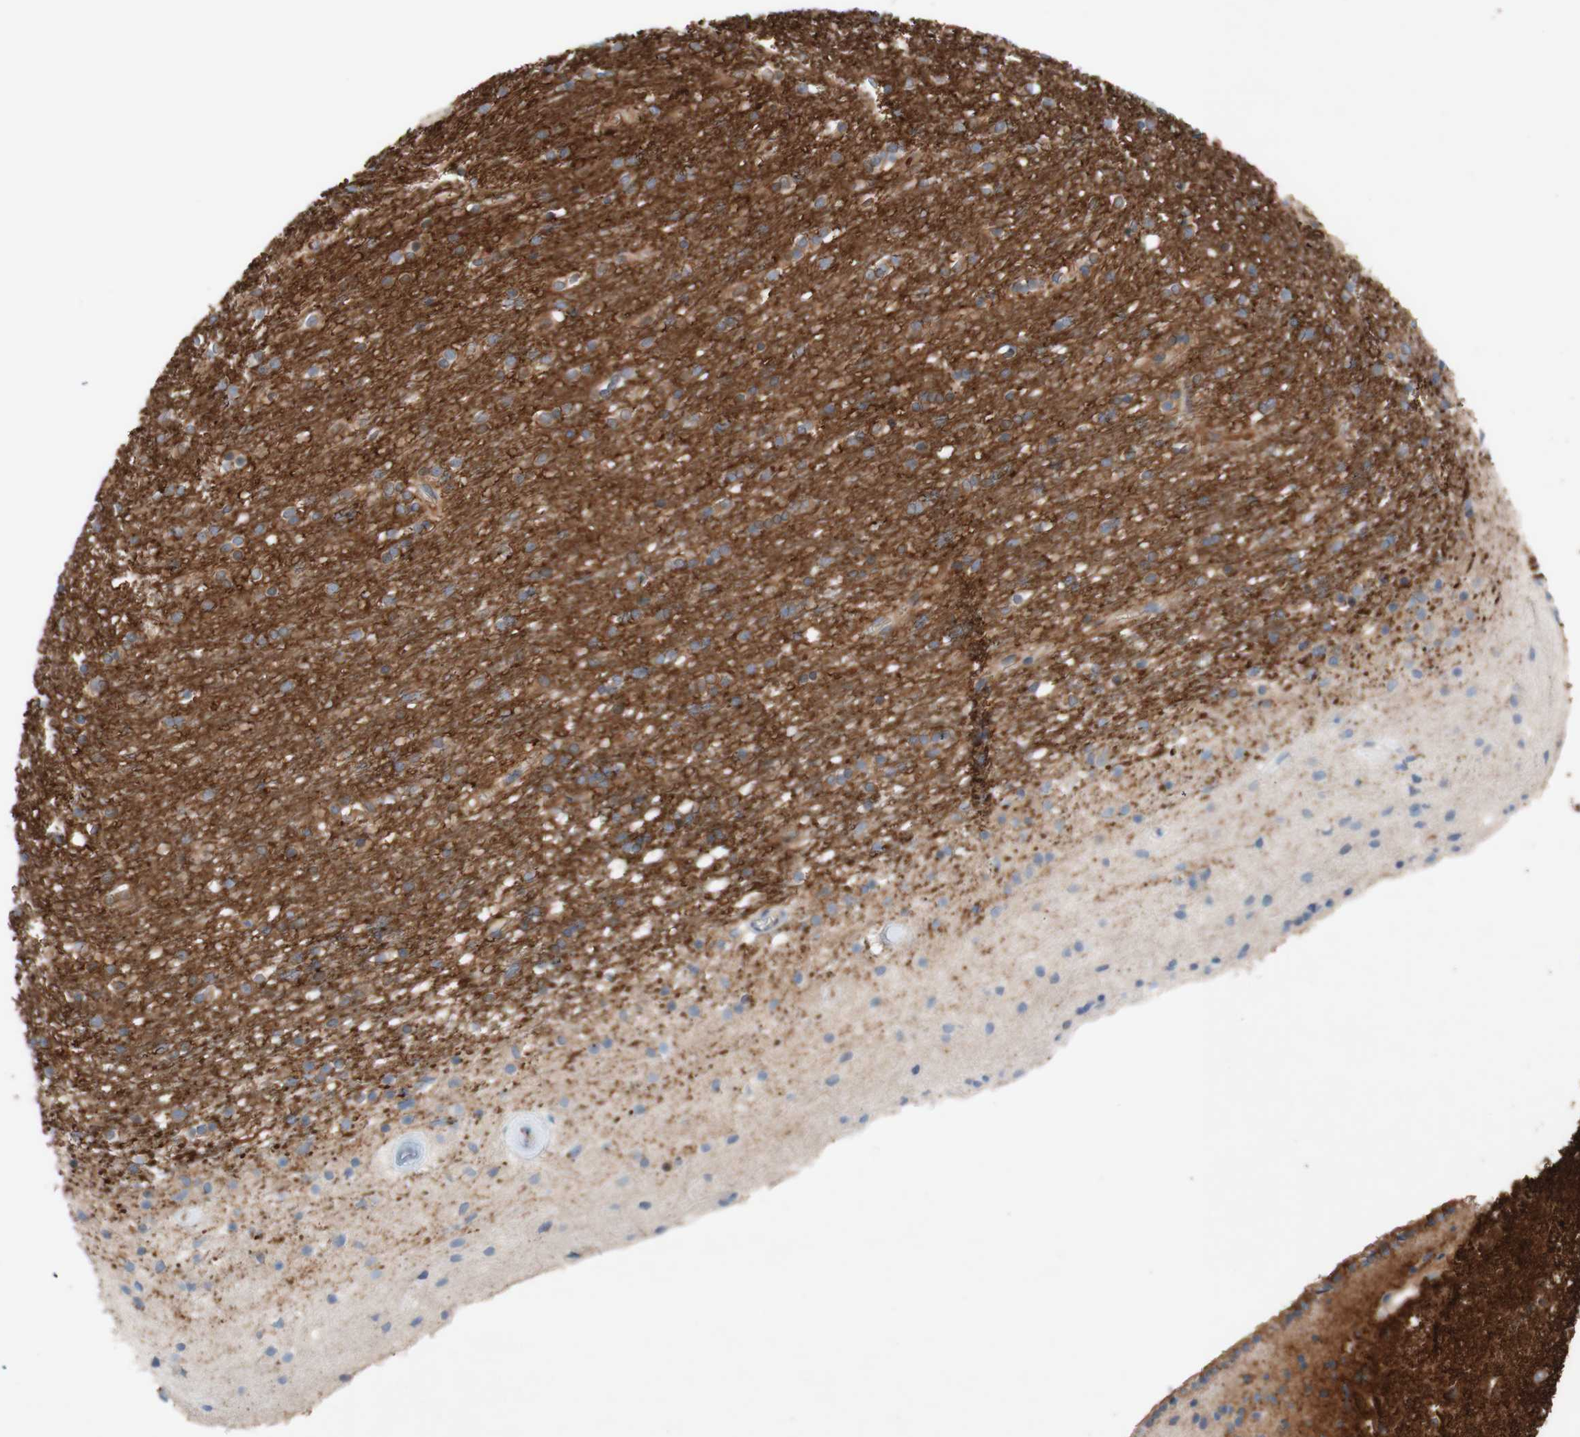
{"staining": {"intensity": "negative", "quantity": "none", "location": "none"}, "tissue": "caudate", "cell_type": "Glial cells", "image_type": "normal", "snomed": [{"axis": "morphology", "description": "Normal tissue, NOS"}, {"axis": "topography", "description": "Lateral ventricle wall"}], "caption": "An IHC photomicrograph of benign caudate is shown. There is no staining in glial cells of caudate.", "gene": "PACSIN1", "patient": {"sex": "female", "age": 54}}